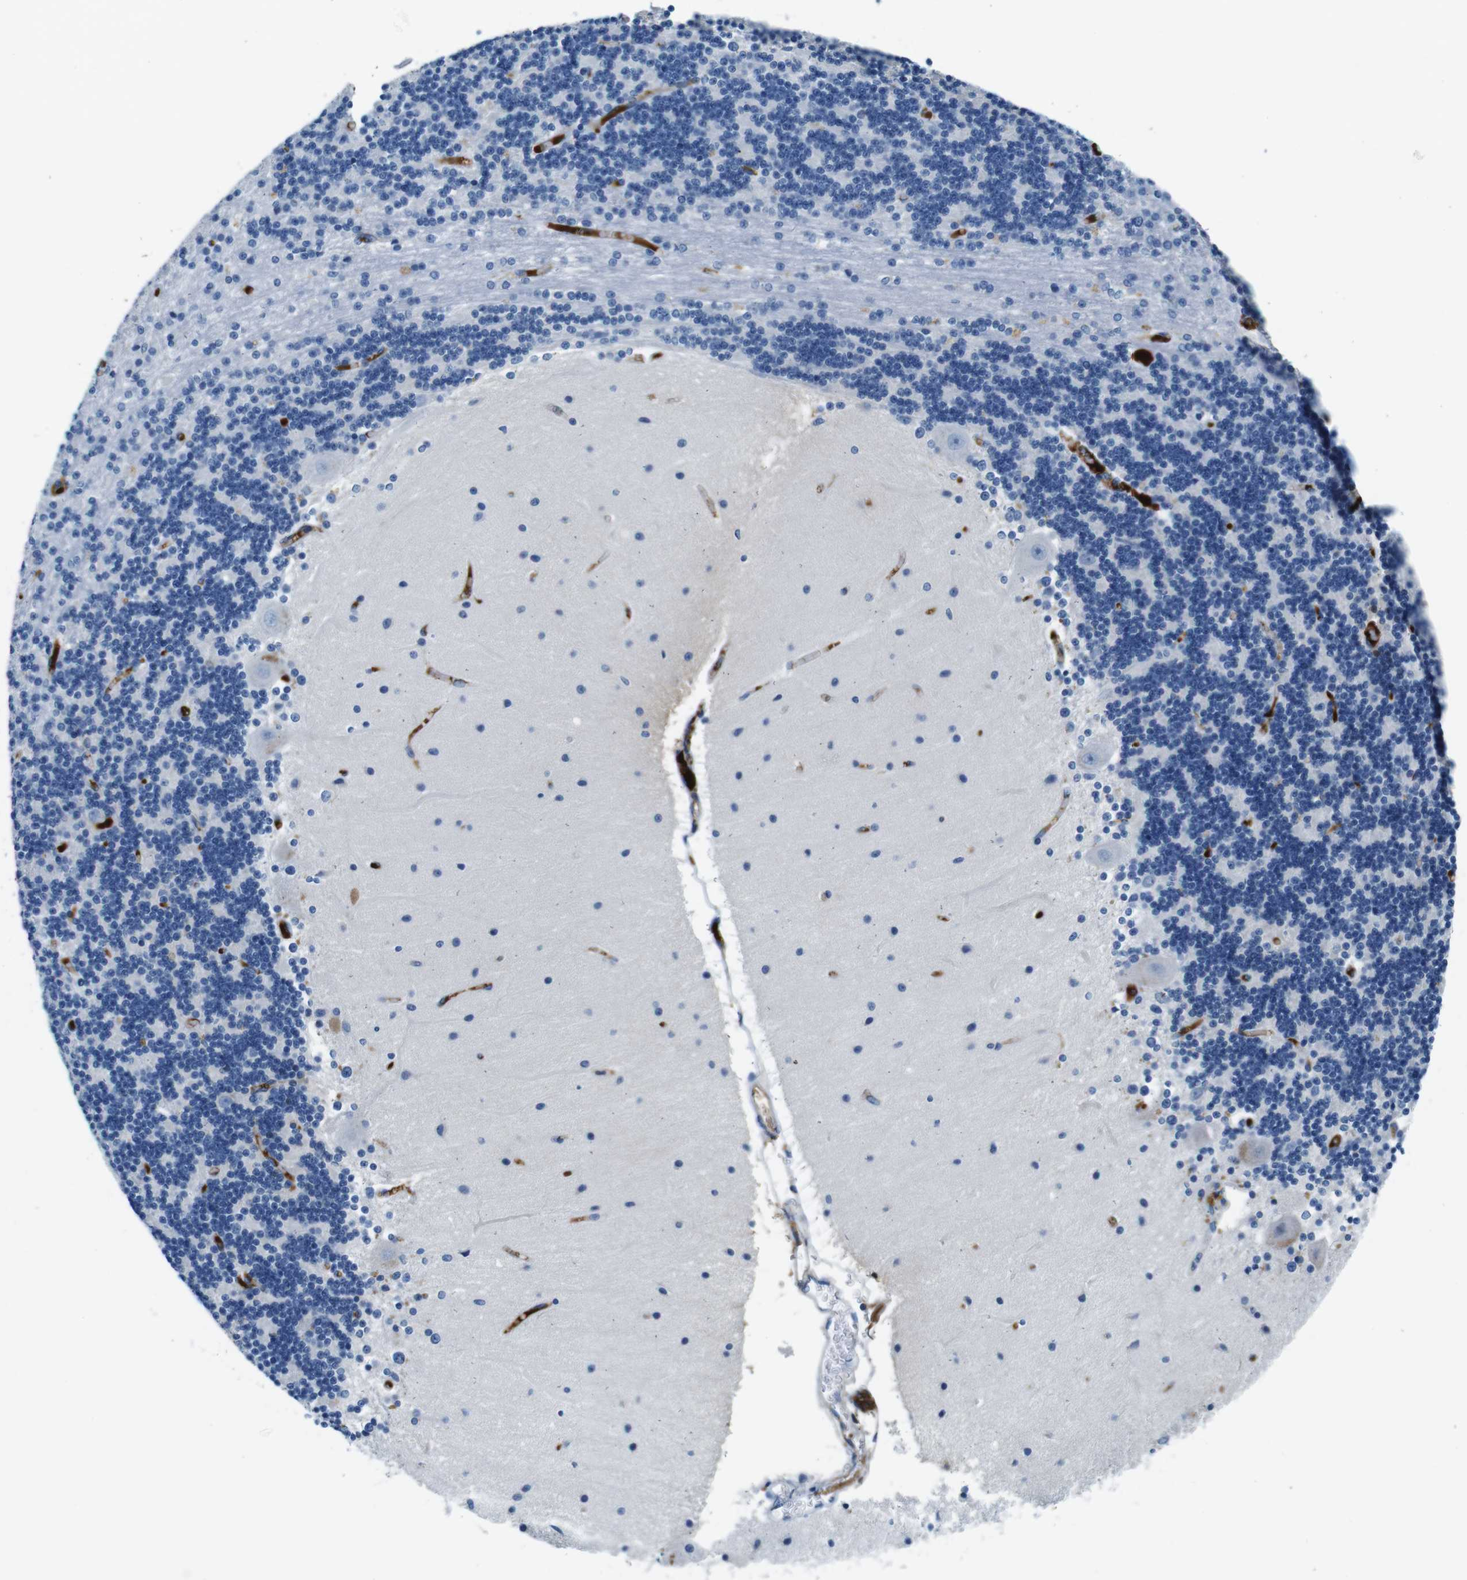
{"staining": {"intensity": "negative", "quantity": "none", "location": "none"}, "tissue": "cerebellum", "cell_type": "Cells in granular layer", "image_type": "normal", "snomed": [{"axis": "morphology", "description": "Normal tissue, NOS"}, {"axis": "topography", "description": "Cerebellum"}], "caption": "DAB (3,3'-diaminobenzidine) immunohistochemical staining of unremarkable cerebellum reveals no significant positivity in cells in granular layer. (Brightfield microscopy of DAB immunohistochemistry (IHC) at high magnification).", "gene": "IGHD", "patient": {"sex": "female", "age": 54}}